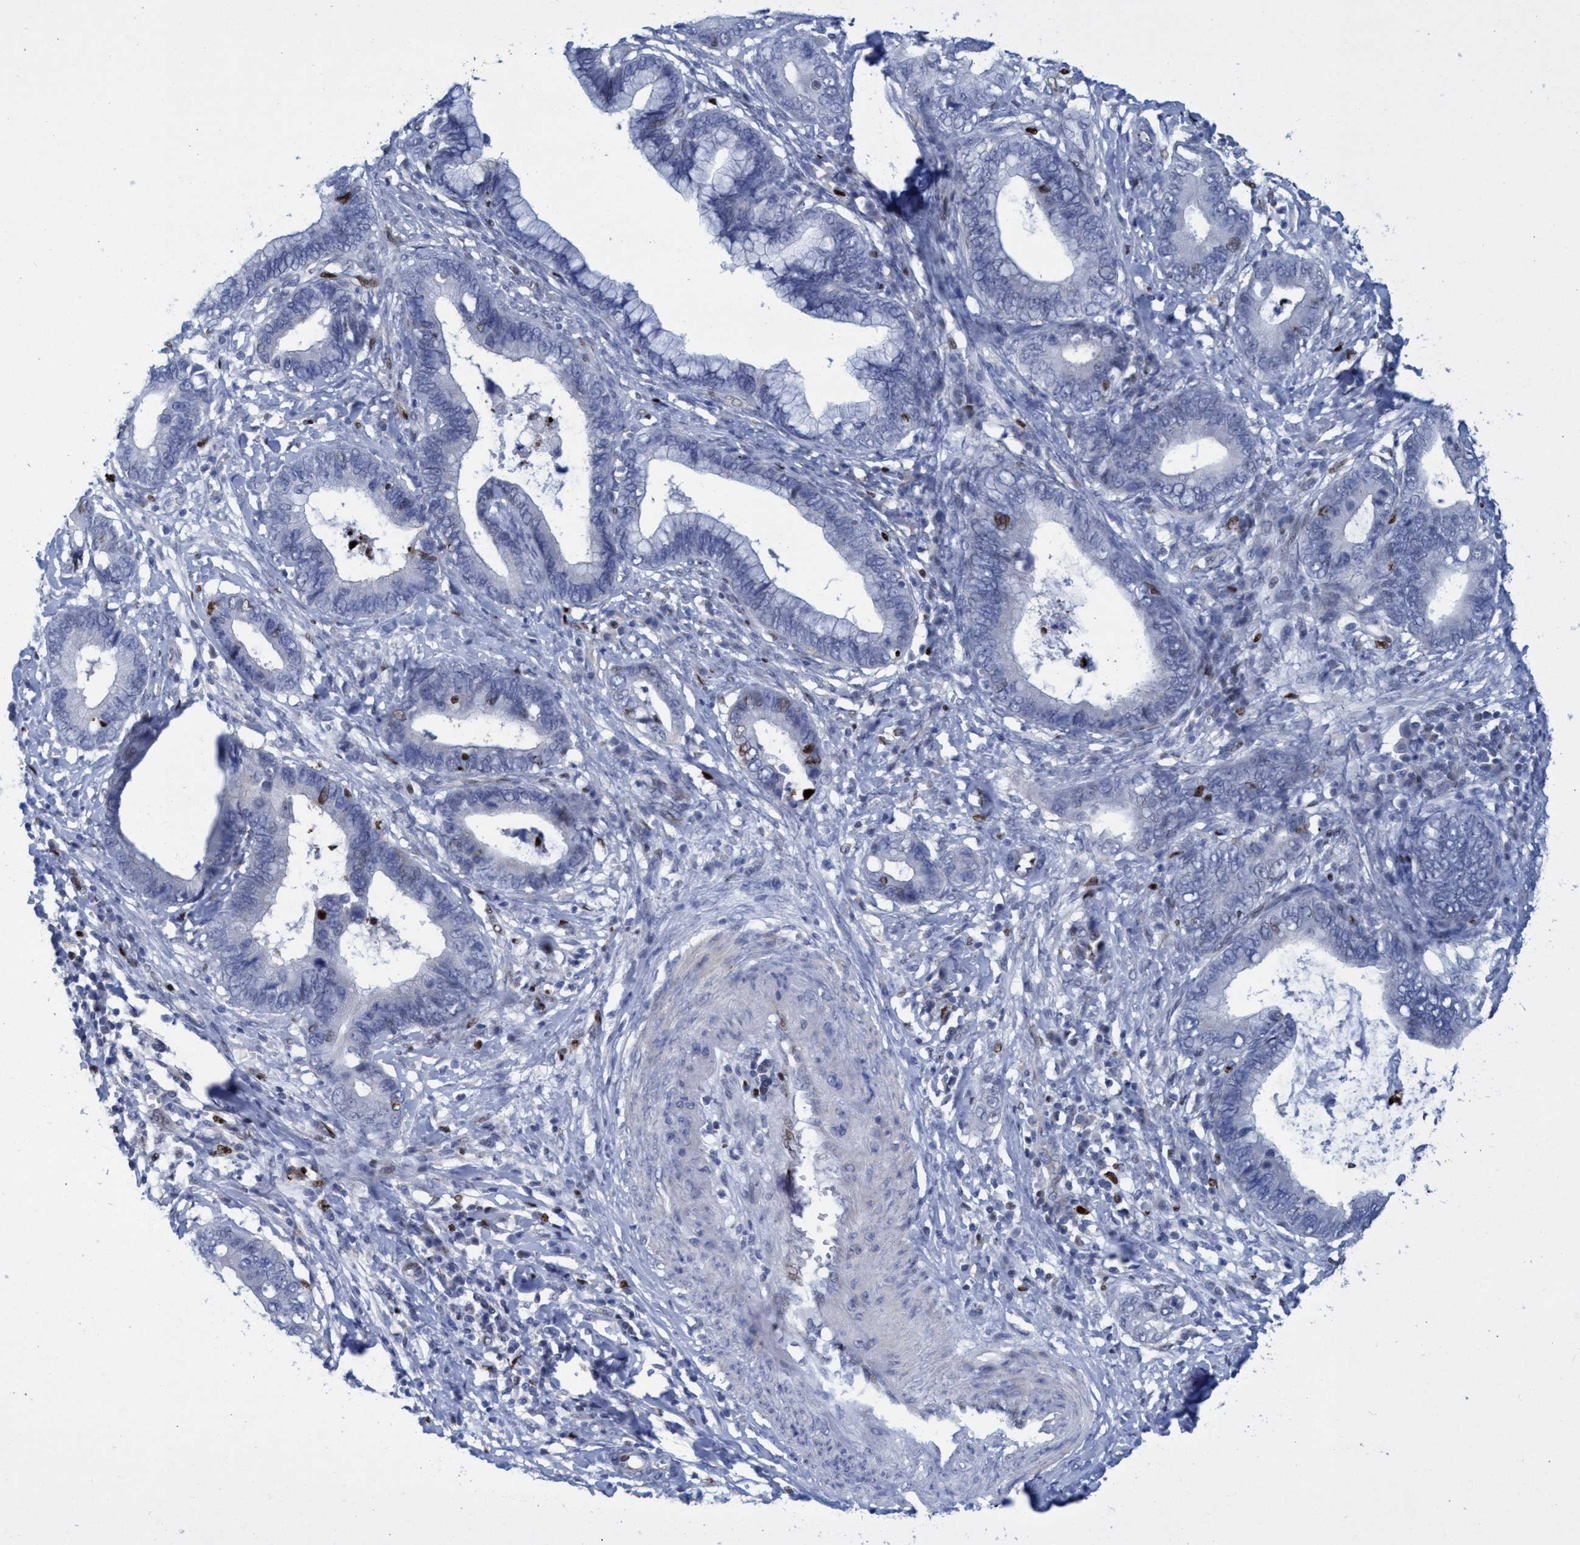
{"staining": {"intensity": "moderate", "quantity": "<25%", "location": "nuclear"}, "tissue": "cervical cancer", "cell_type": "Tumor cells", "image_type": "cancer", "snomed": [{"axis": "morphology", "description": "Adenocarcinoma, NOS"}, {"axis": "topography", "description": "Cervix"}], "caption": "IHC (DAB (3,3'-diaminobenzidine)) staining of human adenocarcinoma (cervical) displays moderate nuclear protein expression in about <25% of tumor cells. The protein is stained brown, and the nuclei are stained in blue (DAB IHC with brightfield microscopy, high magnification).", "gene": "R3HCC1", "patient": {"sex": "female", "age": 44}}